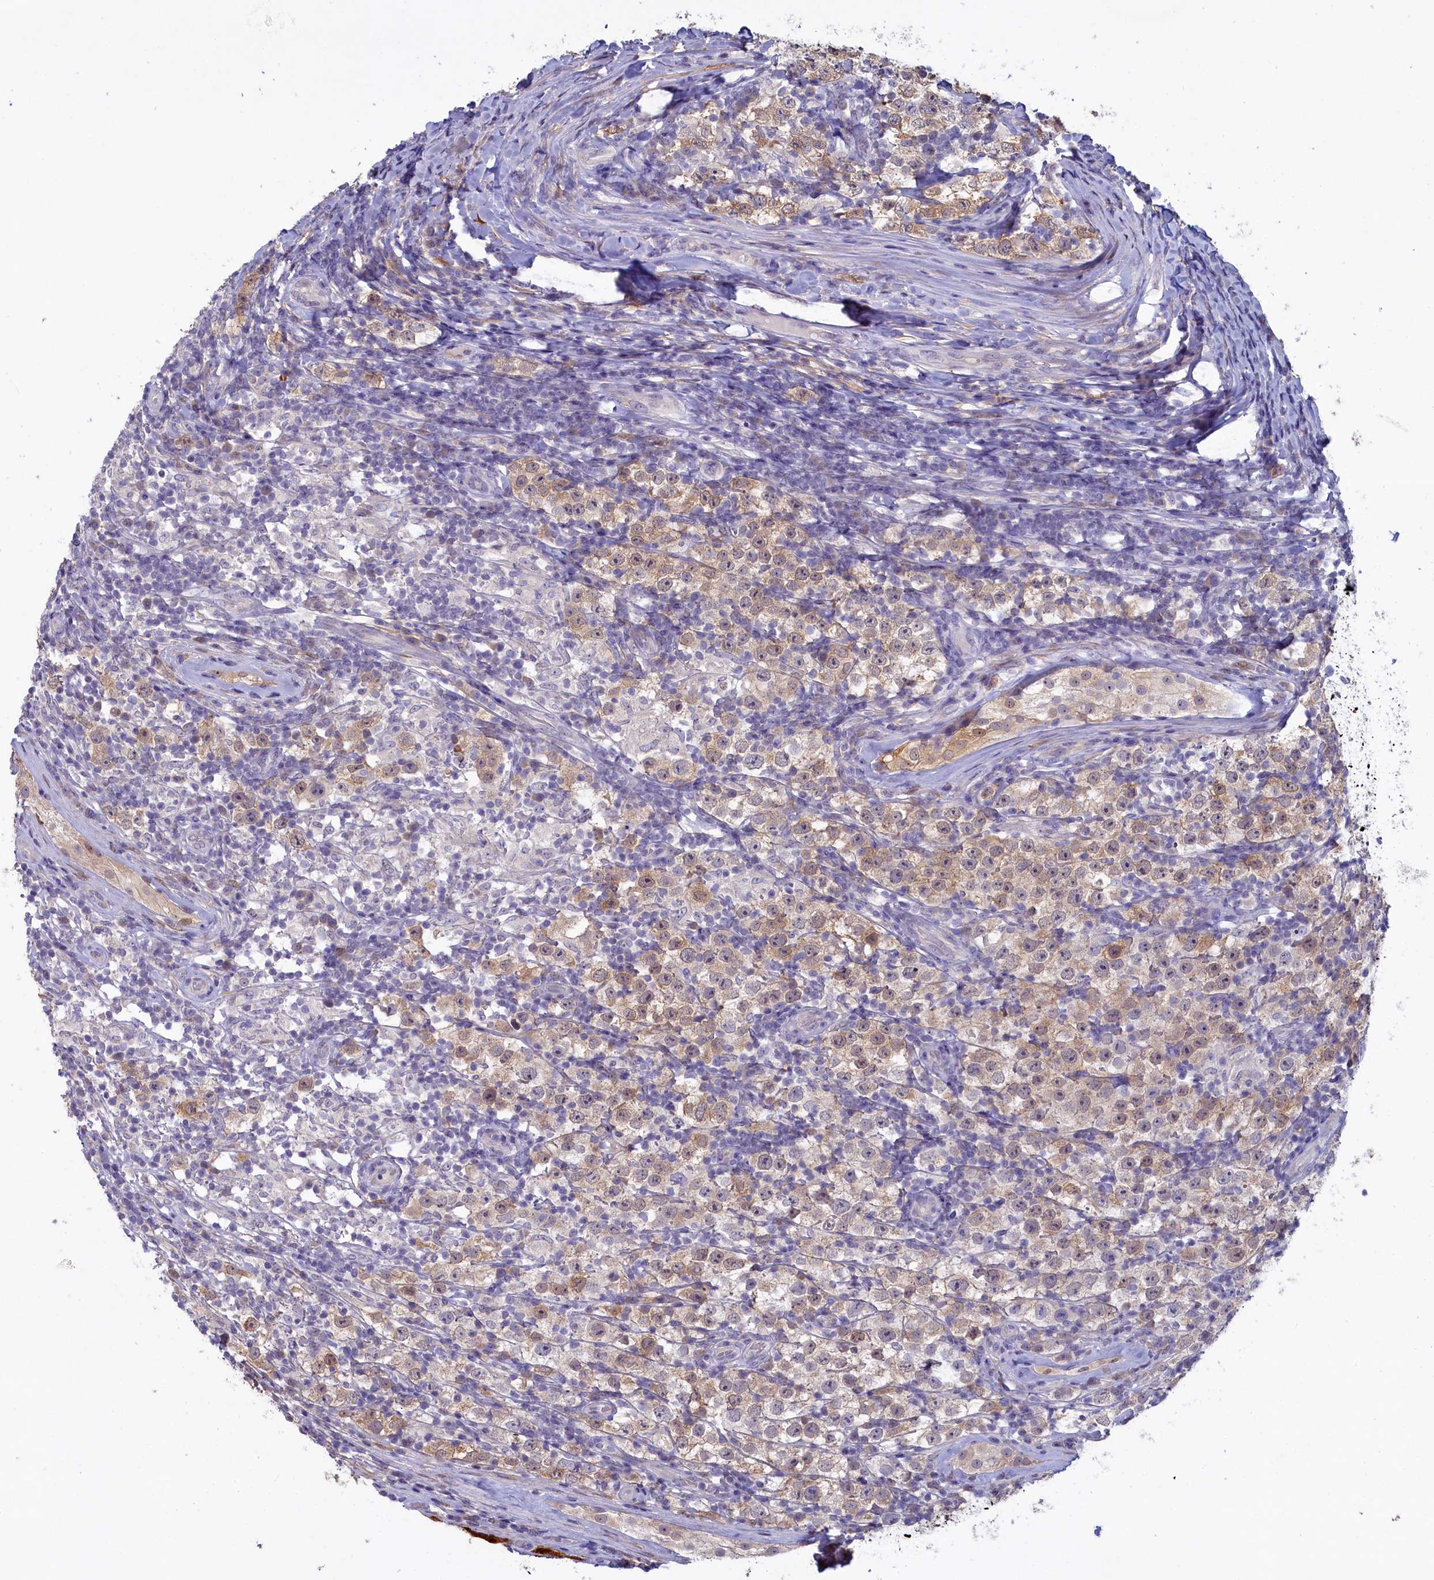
{"staining": {"intensity": "moderate", "quantity": "25%-75%", "location": "cytoplasmic/membranous,nuclear"}, "tissue": "testis cancer", "cell_type": "Tumor cells", "image_type": "cancer", "snomed": [{"axis": "morphology", "description": "Normal tissue, NOS"}, {"axis": "morphology", "description": "Urothelial carcinoma, High grade"}, {"axis": "morphology", "description": "Seminoma, NOS"}, {"axis": "morphology", "description": "Carcinoma, Embryonal, NOS"}, {"axis": "topography", "description": "Urinary bladder"}, {"axis": "topography", "description": "Testis"}], "caption": "The micrograph demonstrates staining of urothelial carcinoma (high-grade) (testis), revealing moderate cytoplasmic/membranous and nuclear protein positivity (brown color) within tumor cells. (Stains: DAB (3,3'-diaminobenzidine) in brown, nuclei in blue, Microscopy: brightfield microscopy at high magnification).", "gene": "UCHL3", "patient": {"sex": "male", "age": 41}}